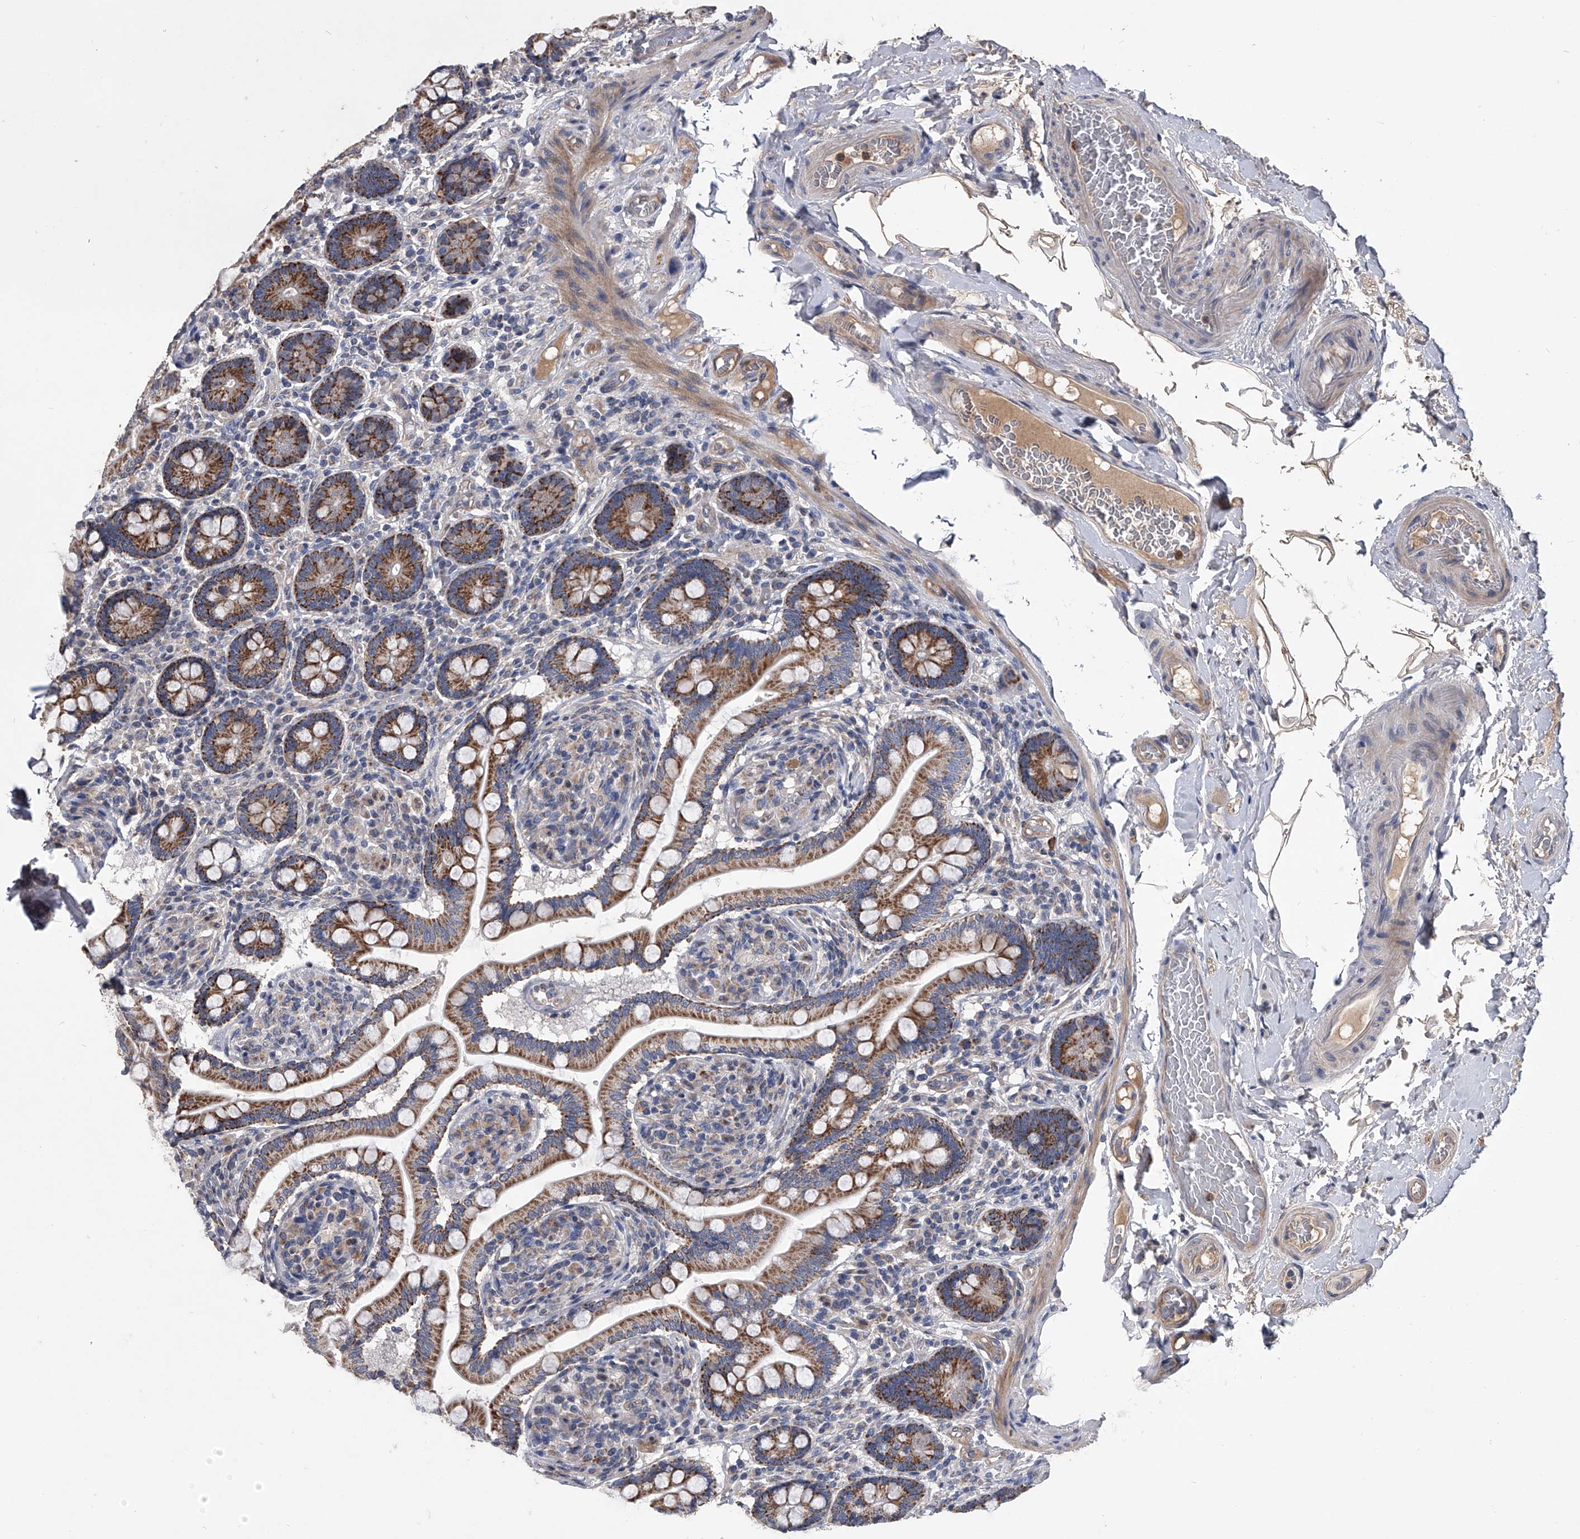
{"staining": {"intensity": "moderate", "quantity": ">75%", "location": "cytoplasmic/membranous"}, "tissue": "small intestine", "cell_type": "Glandular cells", "image_type": "normal", "snomed": [{"axis": "morphology", "description": "Normal tissue, NOS"}, {"axis": "topography", "description": "Small intestine"}], "caption": "DAB immunohistochemical staining of benign human small intestine shows moderate cytoplasmic/membranous protein staining in approximately >75% of glandular cells. Nuclei are stained in blue.", "gene": "NRP1", "patient": {"sex": "female", "age": 64}}